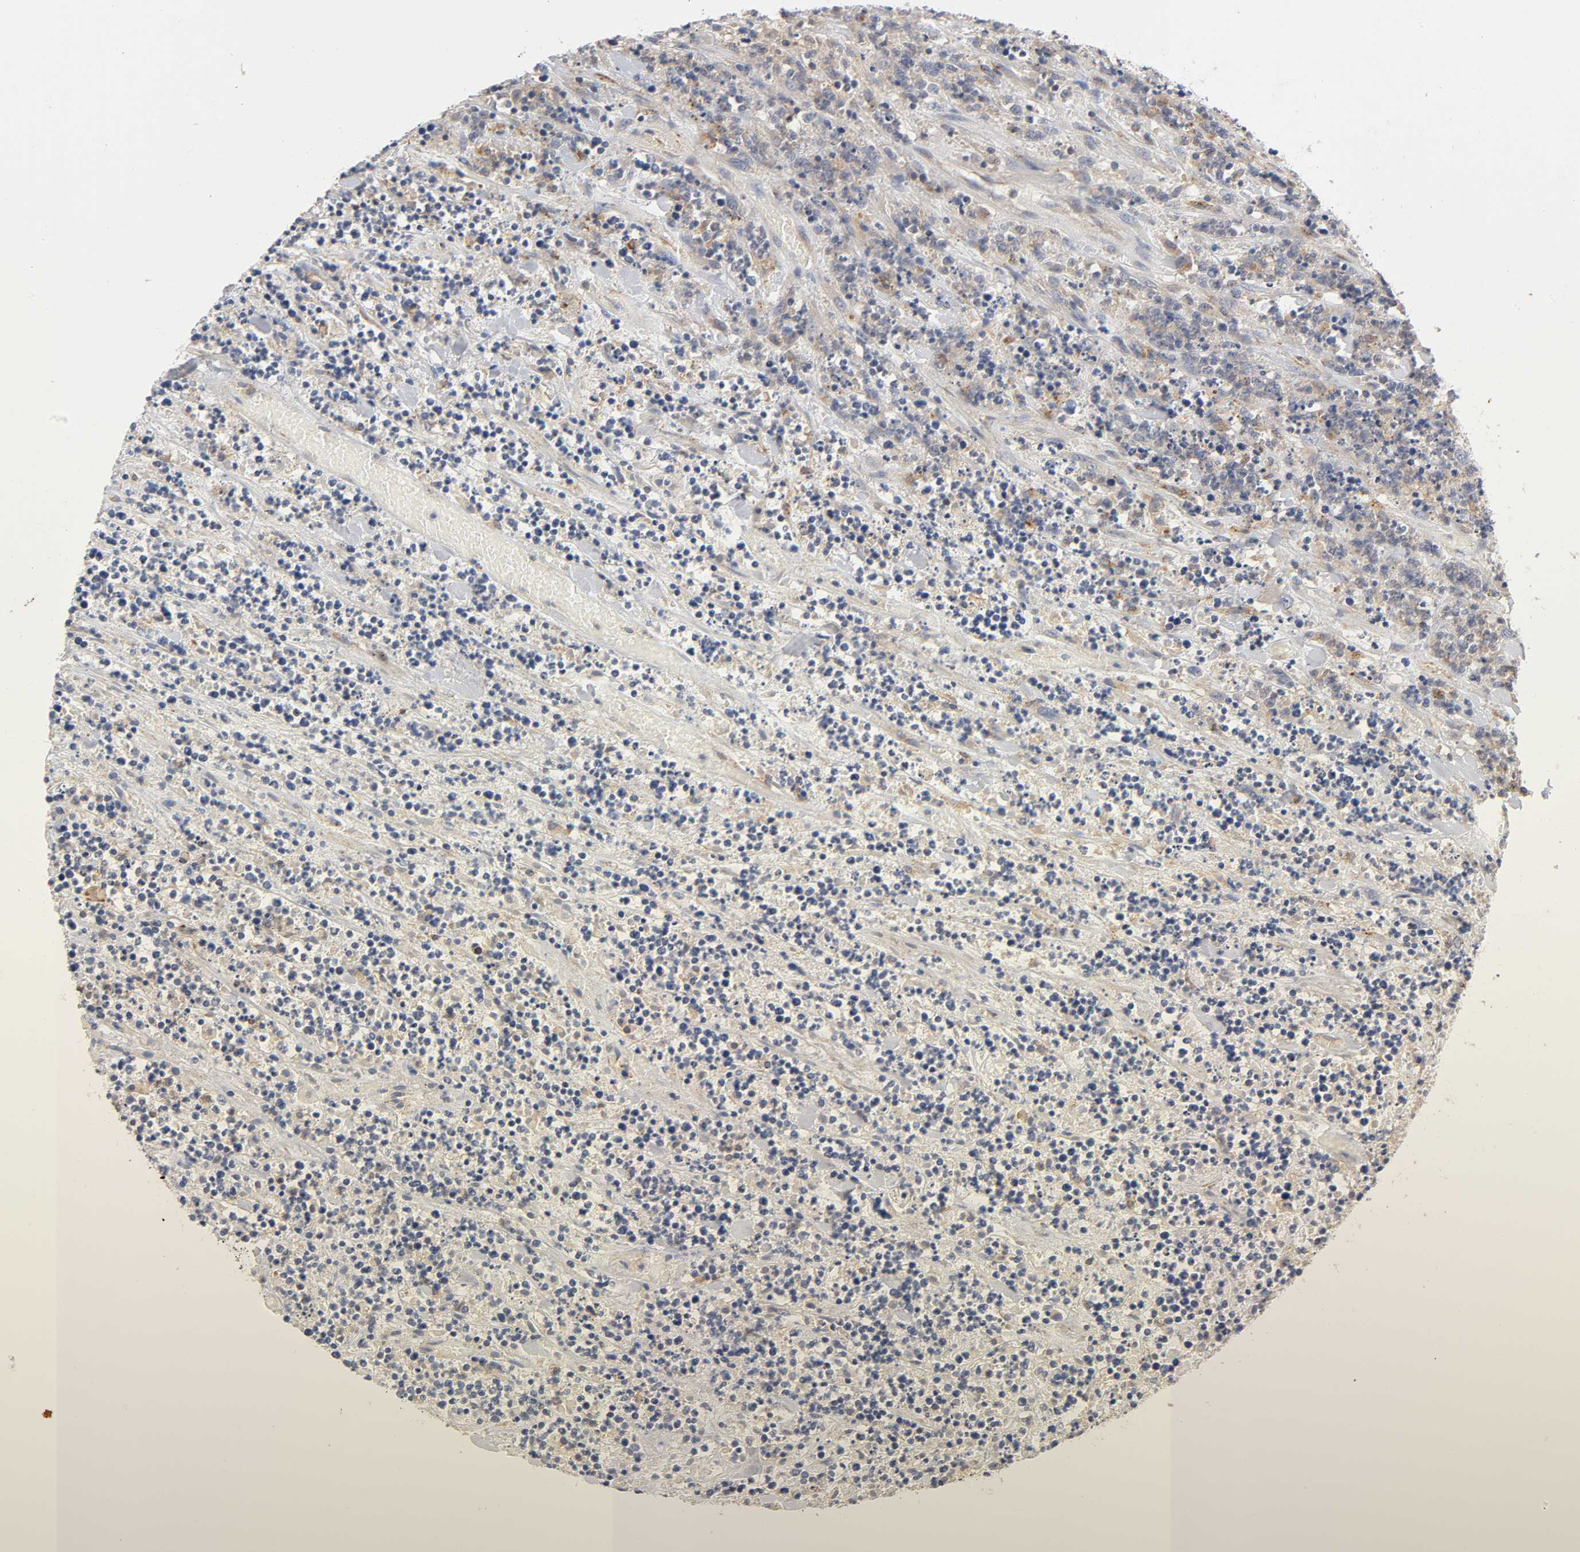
{"staining": {"intensity": "weak", "quantity": "<25%", "location": "cytoplasmic/membranous"}, "tissue": "lymphoma", "cell_type": "Tumor cells", "image_type": "cancer", "snomed": [{"axis": "morphology", "description": "Malignant lymphoma, non-Hodgkin's type, High grade"}, {"axis": "topography", "description": "Soft tissue"}], "caption": "An immunohistochemistry (IHC) photomicrograph of lymphoma is shown. There is no staining in tumor cells of lymphoma.", "gene": "RHOA", "patient": {"sex": "male", "age": 18}}